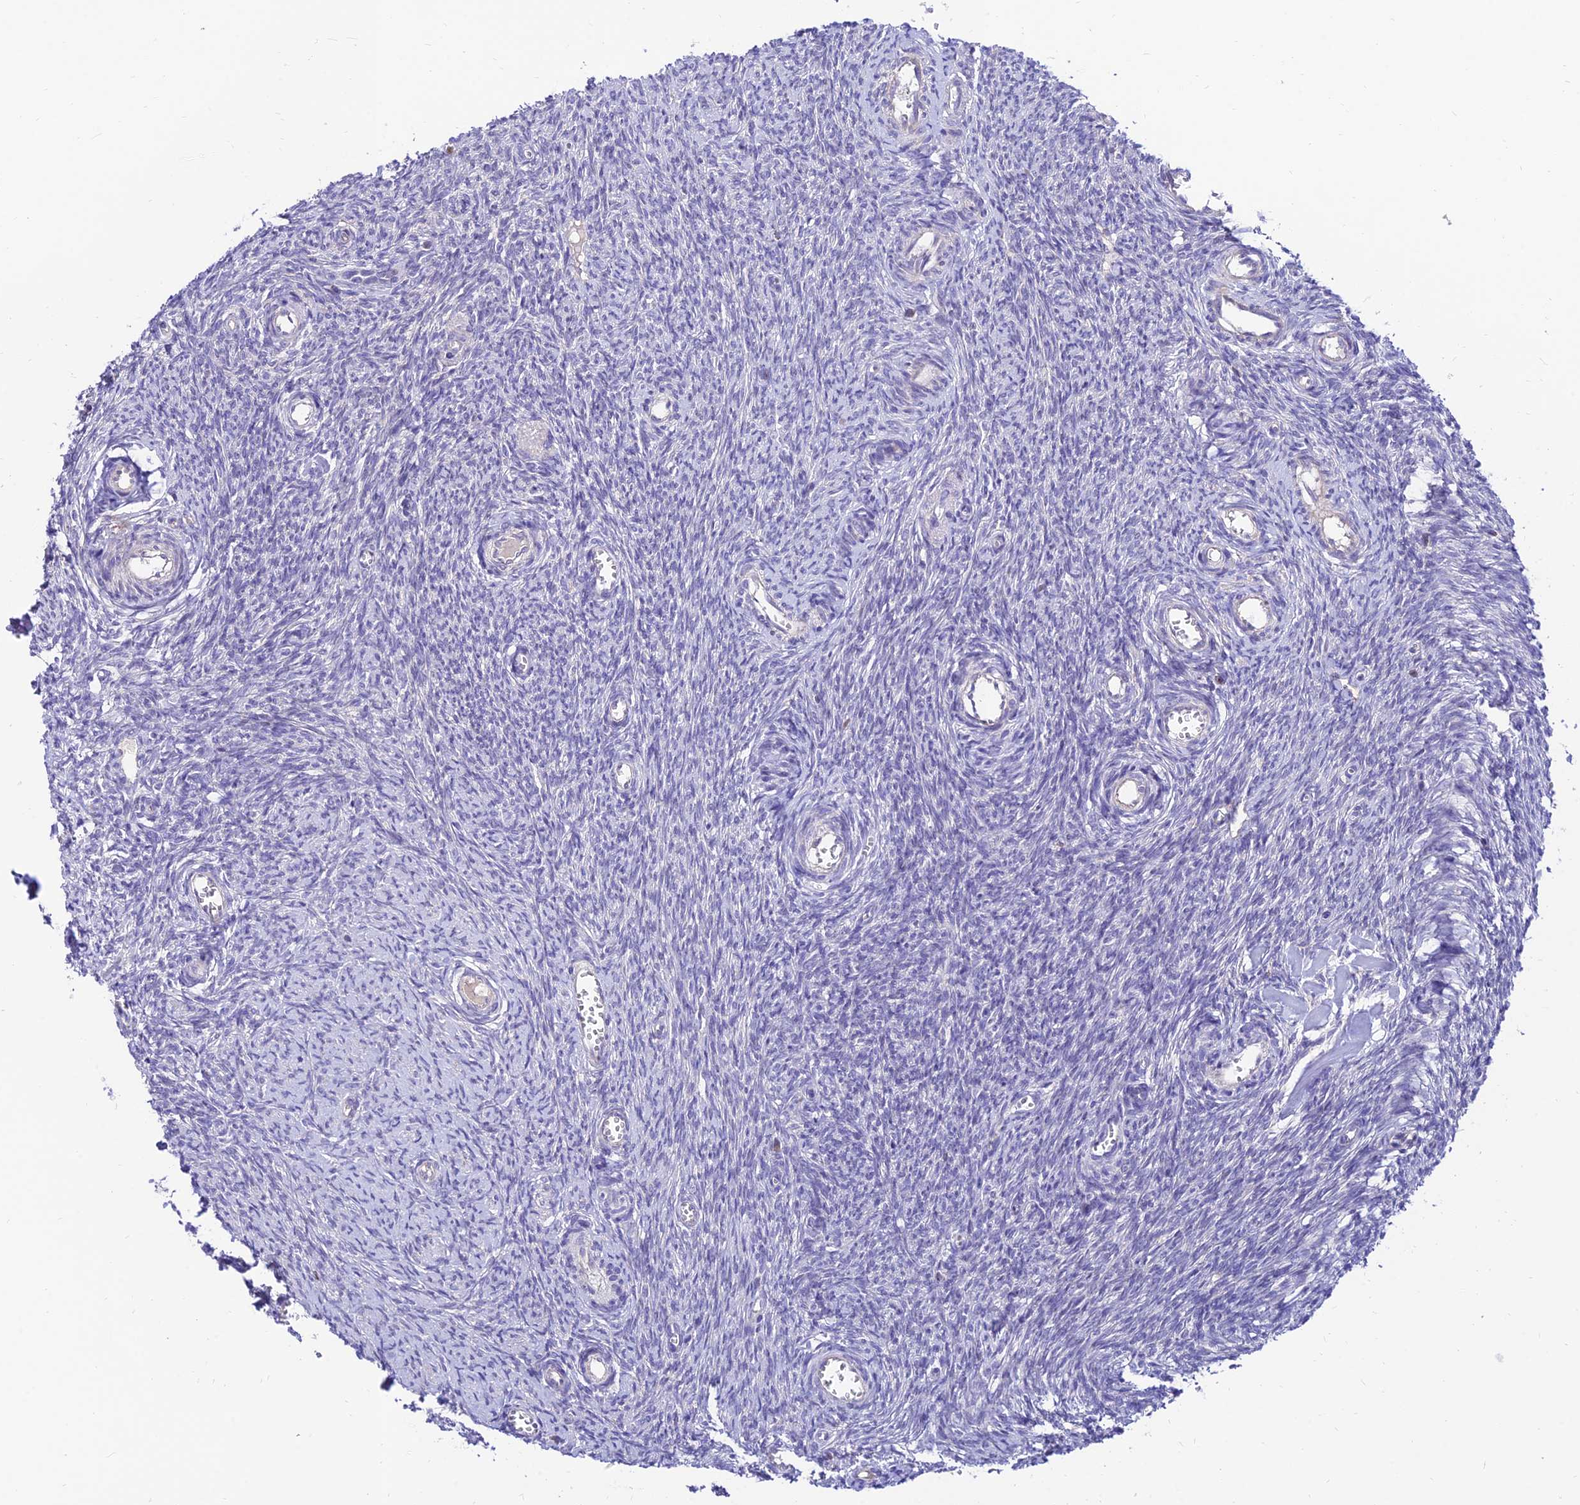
{"staining": {"intensity": "moderate", "quantity": ">75%", "location": "cytoplasmic/membranous"}, "tissue": "ovary", "cell_type": "Follicle cells", "image_type": "normal", "snomed": [{"axis": "morphology", "description": "Normal tissue, NOS"}, {"axis": "topography", "description": "Ovary"}], "caption": "The immunohistochemical stain highlights moderate cytoplasmic/membranous staining in follicle cells of normal ovary.", "gene": "C6orf132", "patient": {"sex": "female", "age": 44}}